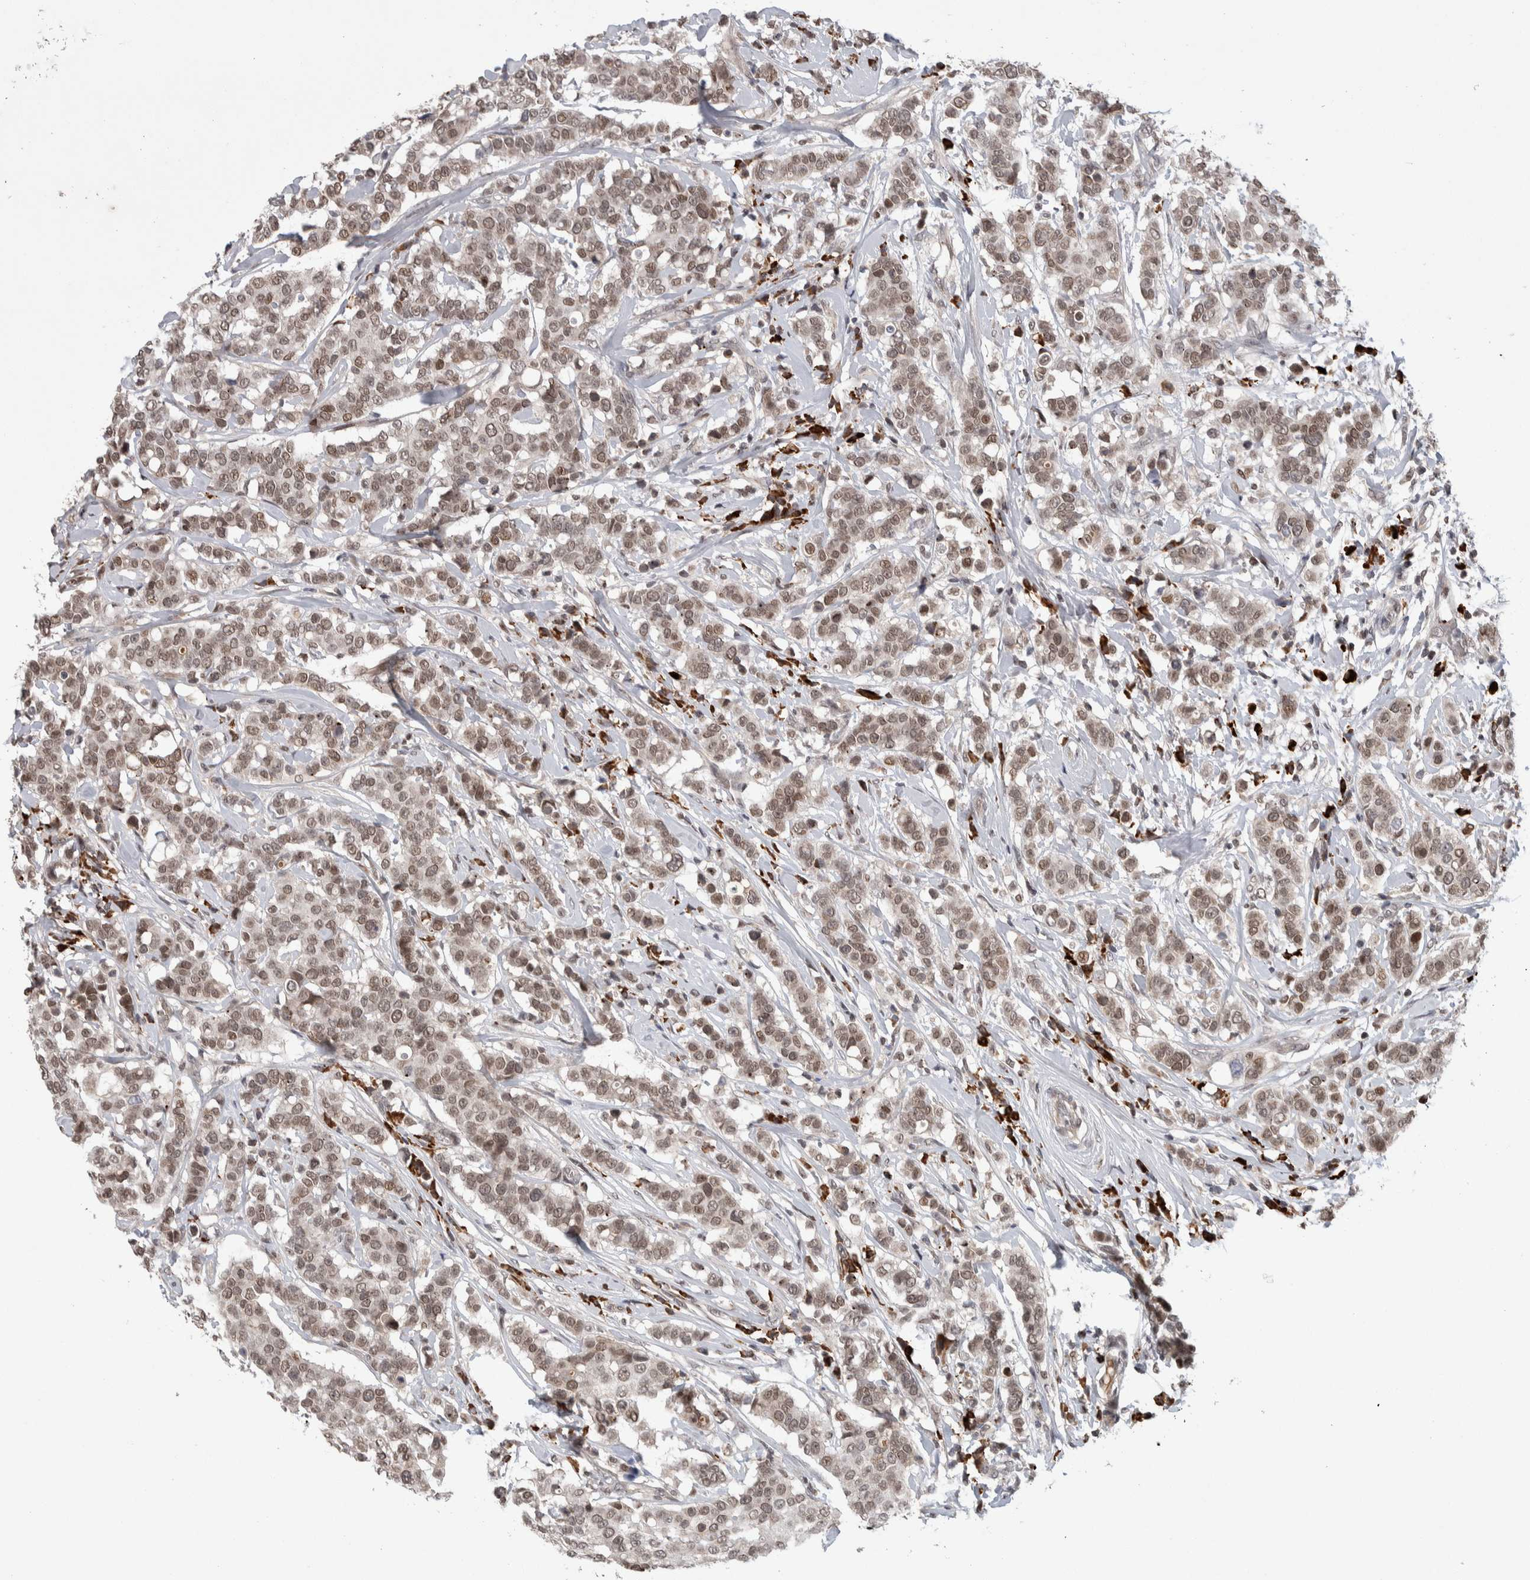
{"staining": {"intensity": "weak", "quantity": ">75%", "location": "nuclear"}, "tissue": "breast cancer", "cell_type": "Tumor cells", "image_type": "cancer", "snomed": [{"axis": "morphology", "description": "Duct carcinoma"}, {"axis": "topography", "description": "Breast"}], "caption": "An immunohistochemistry histopathology image of neoplastic tissue is shown. Protein staining in brown labels weak nuclear positivity in breast cancer (invasive ductal carcinoma) within tumor cells.", "gene": "ZNF592", "patient": {"sex": "female", "age": 27}}